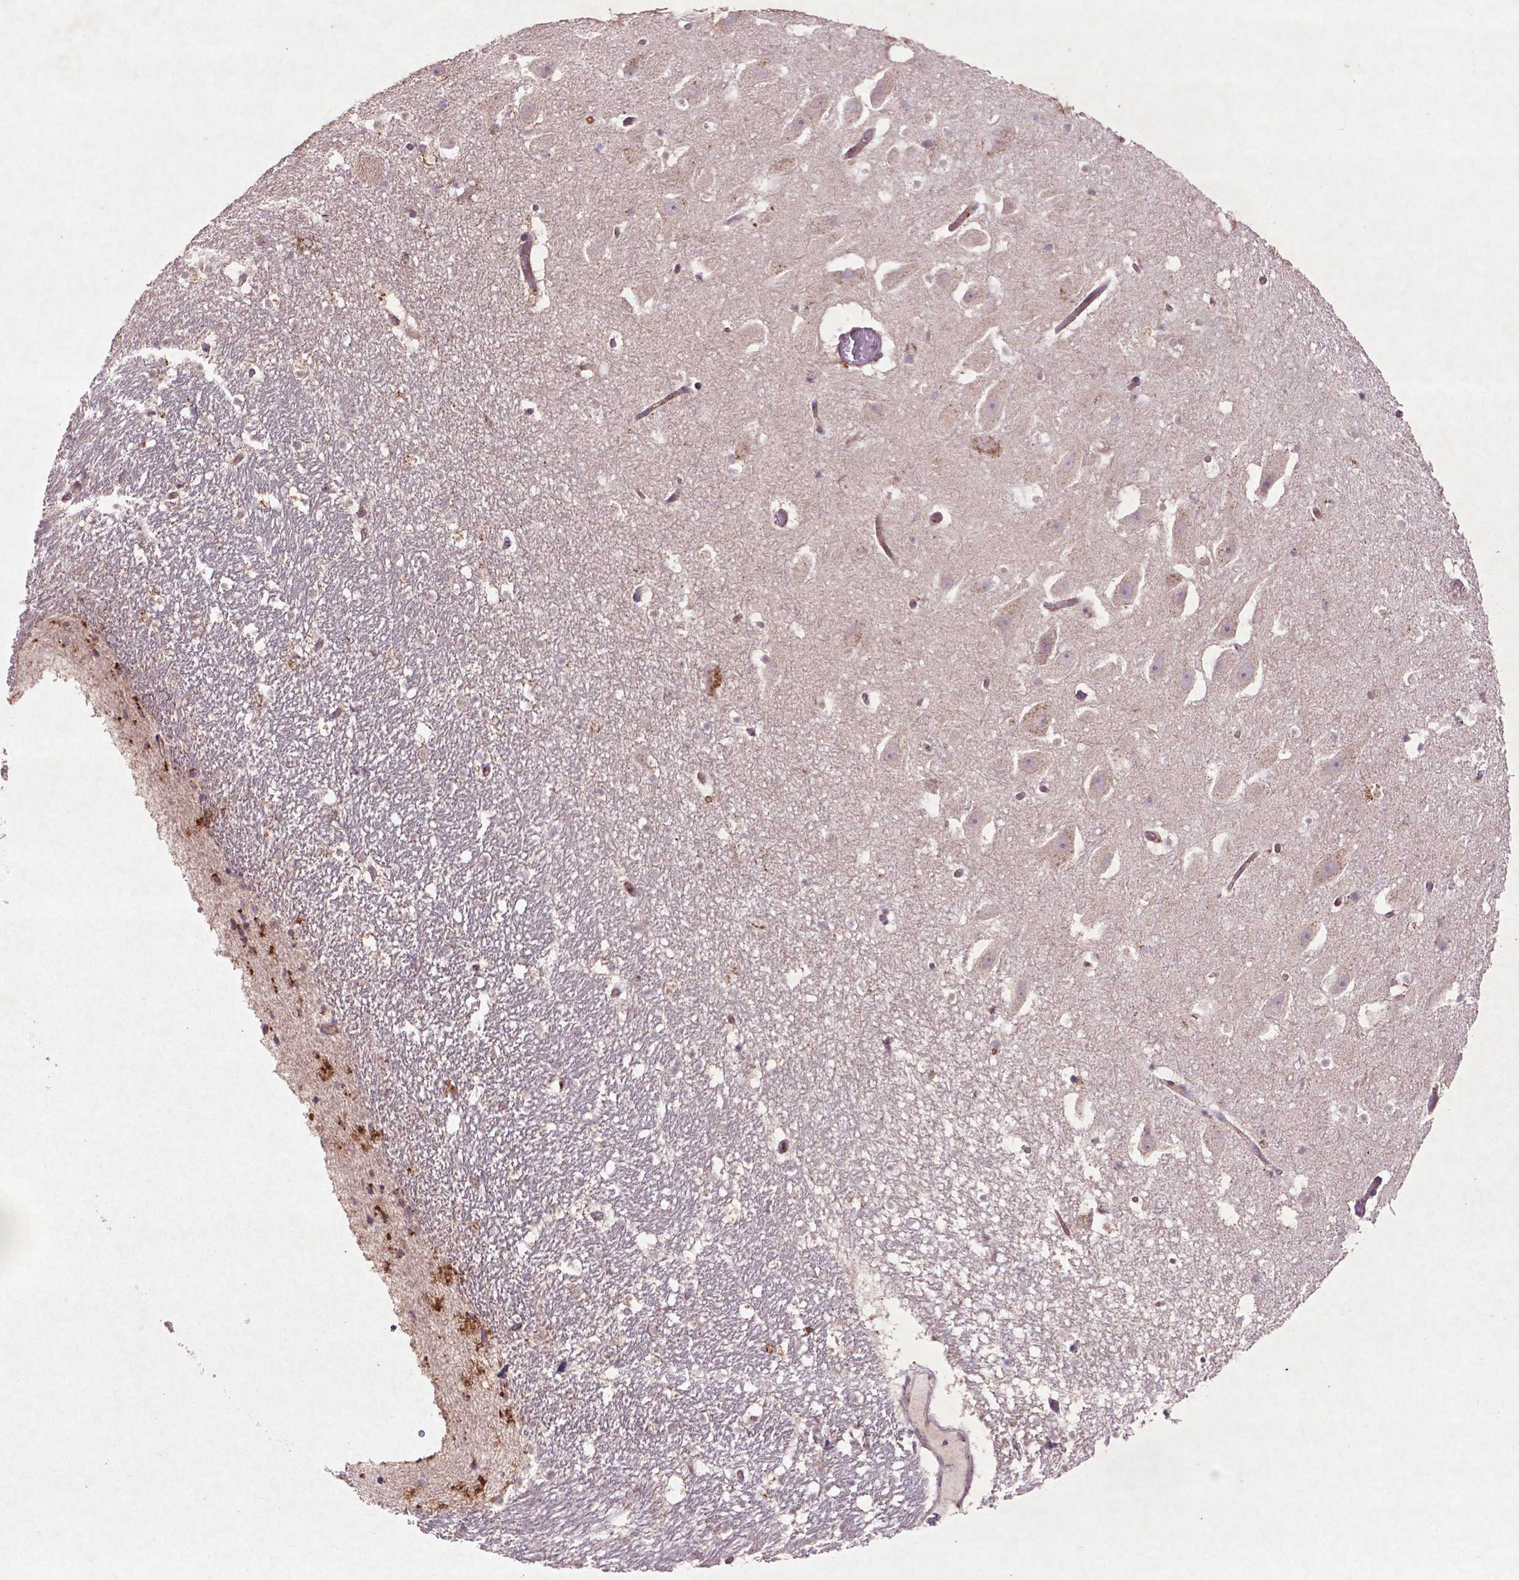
{"staining": {"intensity": "moderate", "quantity": "<25%", "location": "cytoplasmic/membranous"}, "tissue": "hippocampus", "cell_type": "Glial cells", "image_type": "normal", "snomed": [{"axis": "morphology", "description": "Normal tissue, NOS"}, {"axis": "topography", "description": "Hippocampus"}], "caption": "The immunohistochemical stain highlights moderate cytoplasmic/membranous positivity in glial cells of normal hippocampus.", "gene": "MTOR", "patient": {"sex": "male", "age": 26}}